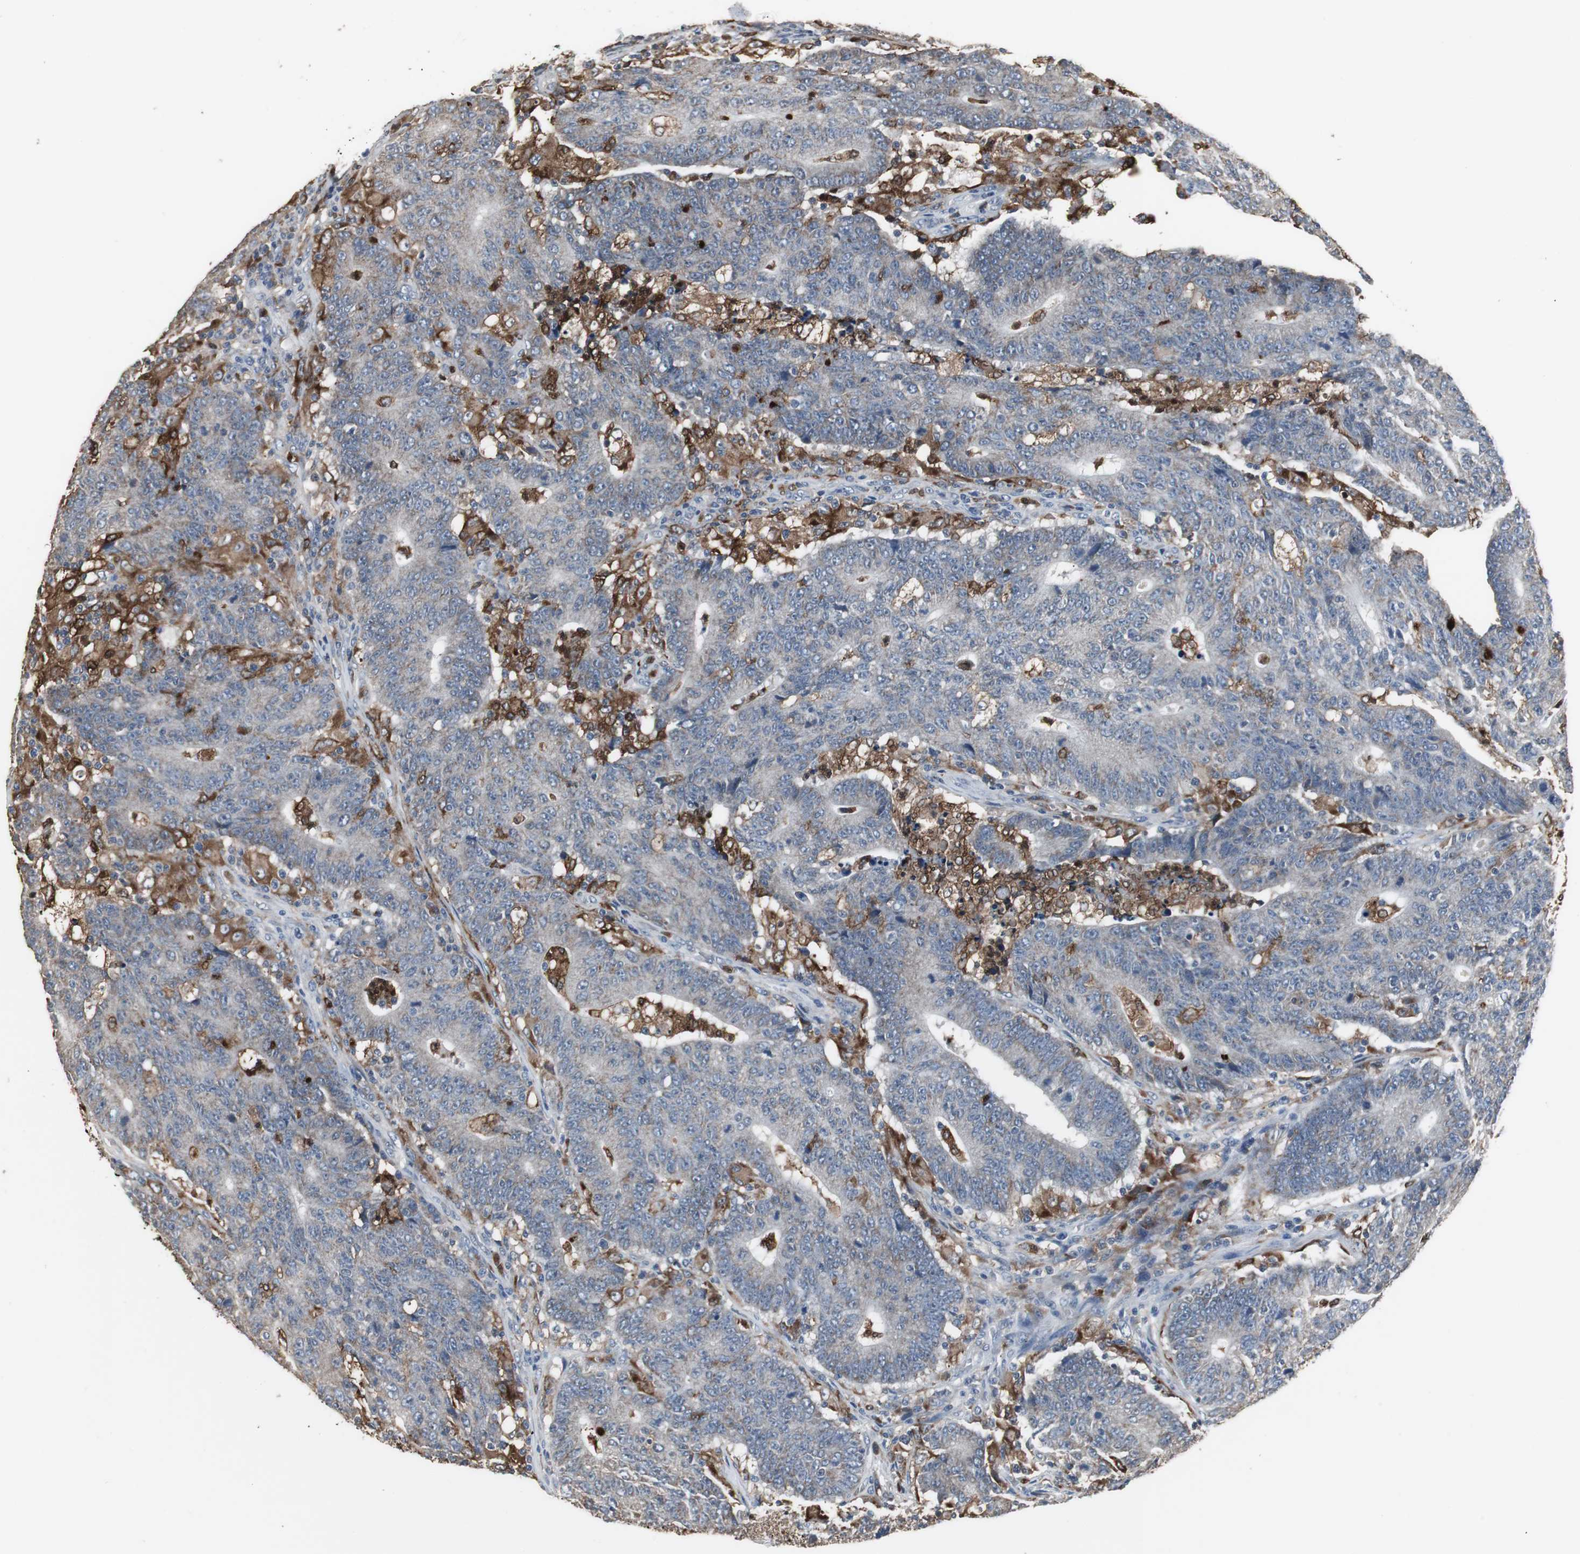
{"staining": {"intensity": "weak", "quantity": "25%-75%", "location": "cytoplasmic/membranous"}, "tissue": "colorectal cancer", "cell_type": "Tumor cells", "image_type": "cancer", "snomed": [{"axis": "morphology", "description": "Normal tissue, NOS"}, {"axis": "morphology", "description": "Adenocarcinoma, NOS"}, {"axis": "topography", "description": "Colon"}], "caption": "A high-resolution photomicrograph shows immunohistochemistry staining of adenocarcinoma (colorectal), which shows weak cytoplasmic/membranous expression in approximately 25%-75% of tumor cells.", "gene": "NCF2", "patient": {"sex": "female", "age": 75}}